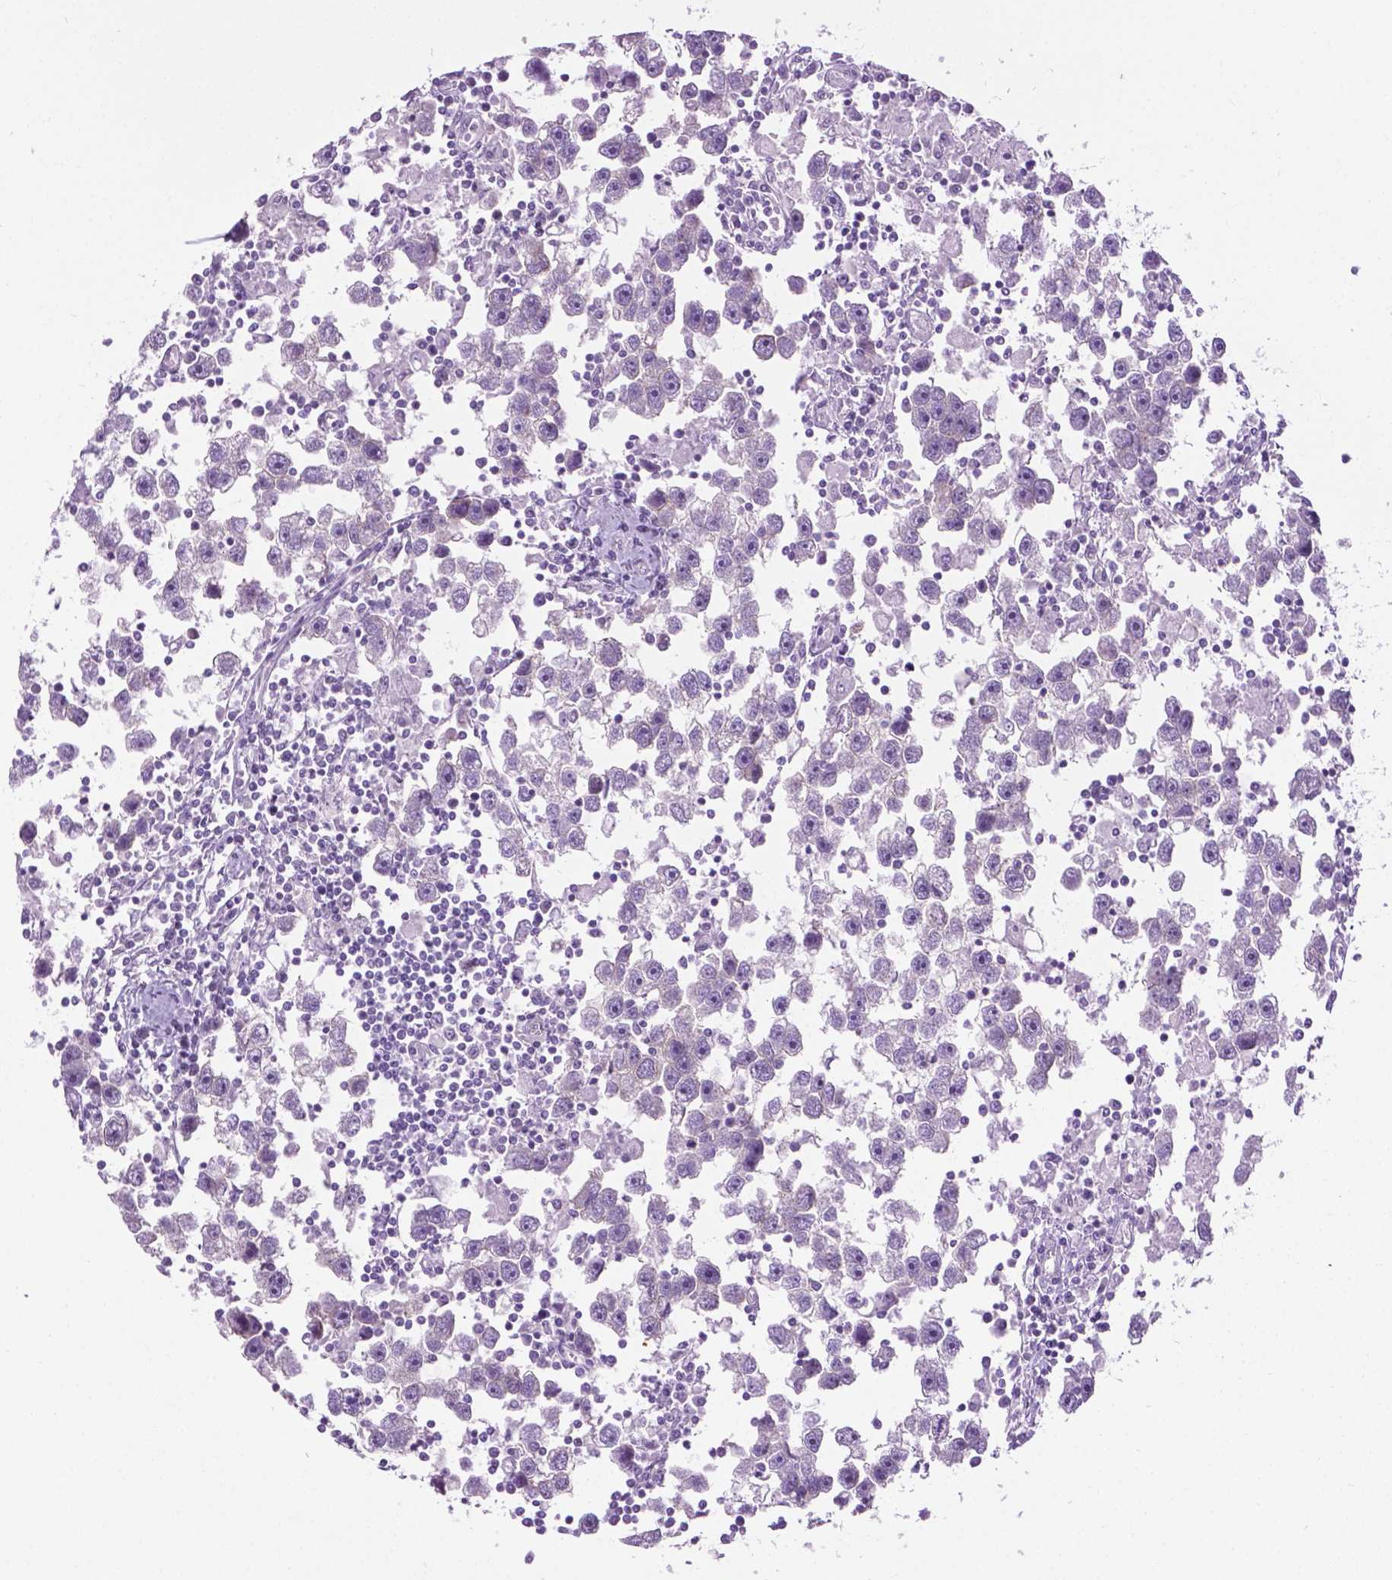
{"staining": {"intensity": "negative", "quantity": "none", "location": "none"}, "tissue": "testis cancer", "cell_type": "Tumor cells", "image_type": "cancer", "snomed": [{"axis": "morphology", "description": "Seminoma, NOS"}, {"axis": "topography", "description": "Testis"}], "caption": "Immunohistochemistry (IHC) image of neoplastic tissue: human testis seminoma stained with DAB (3,3'-diaminobenzidine) displays no significant protein expression in tumor cells.", "gene": "SPECC1L", "patient": {"sex": "male", "age": 30}}